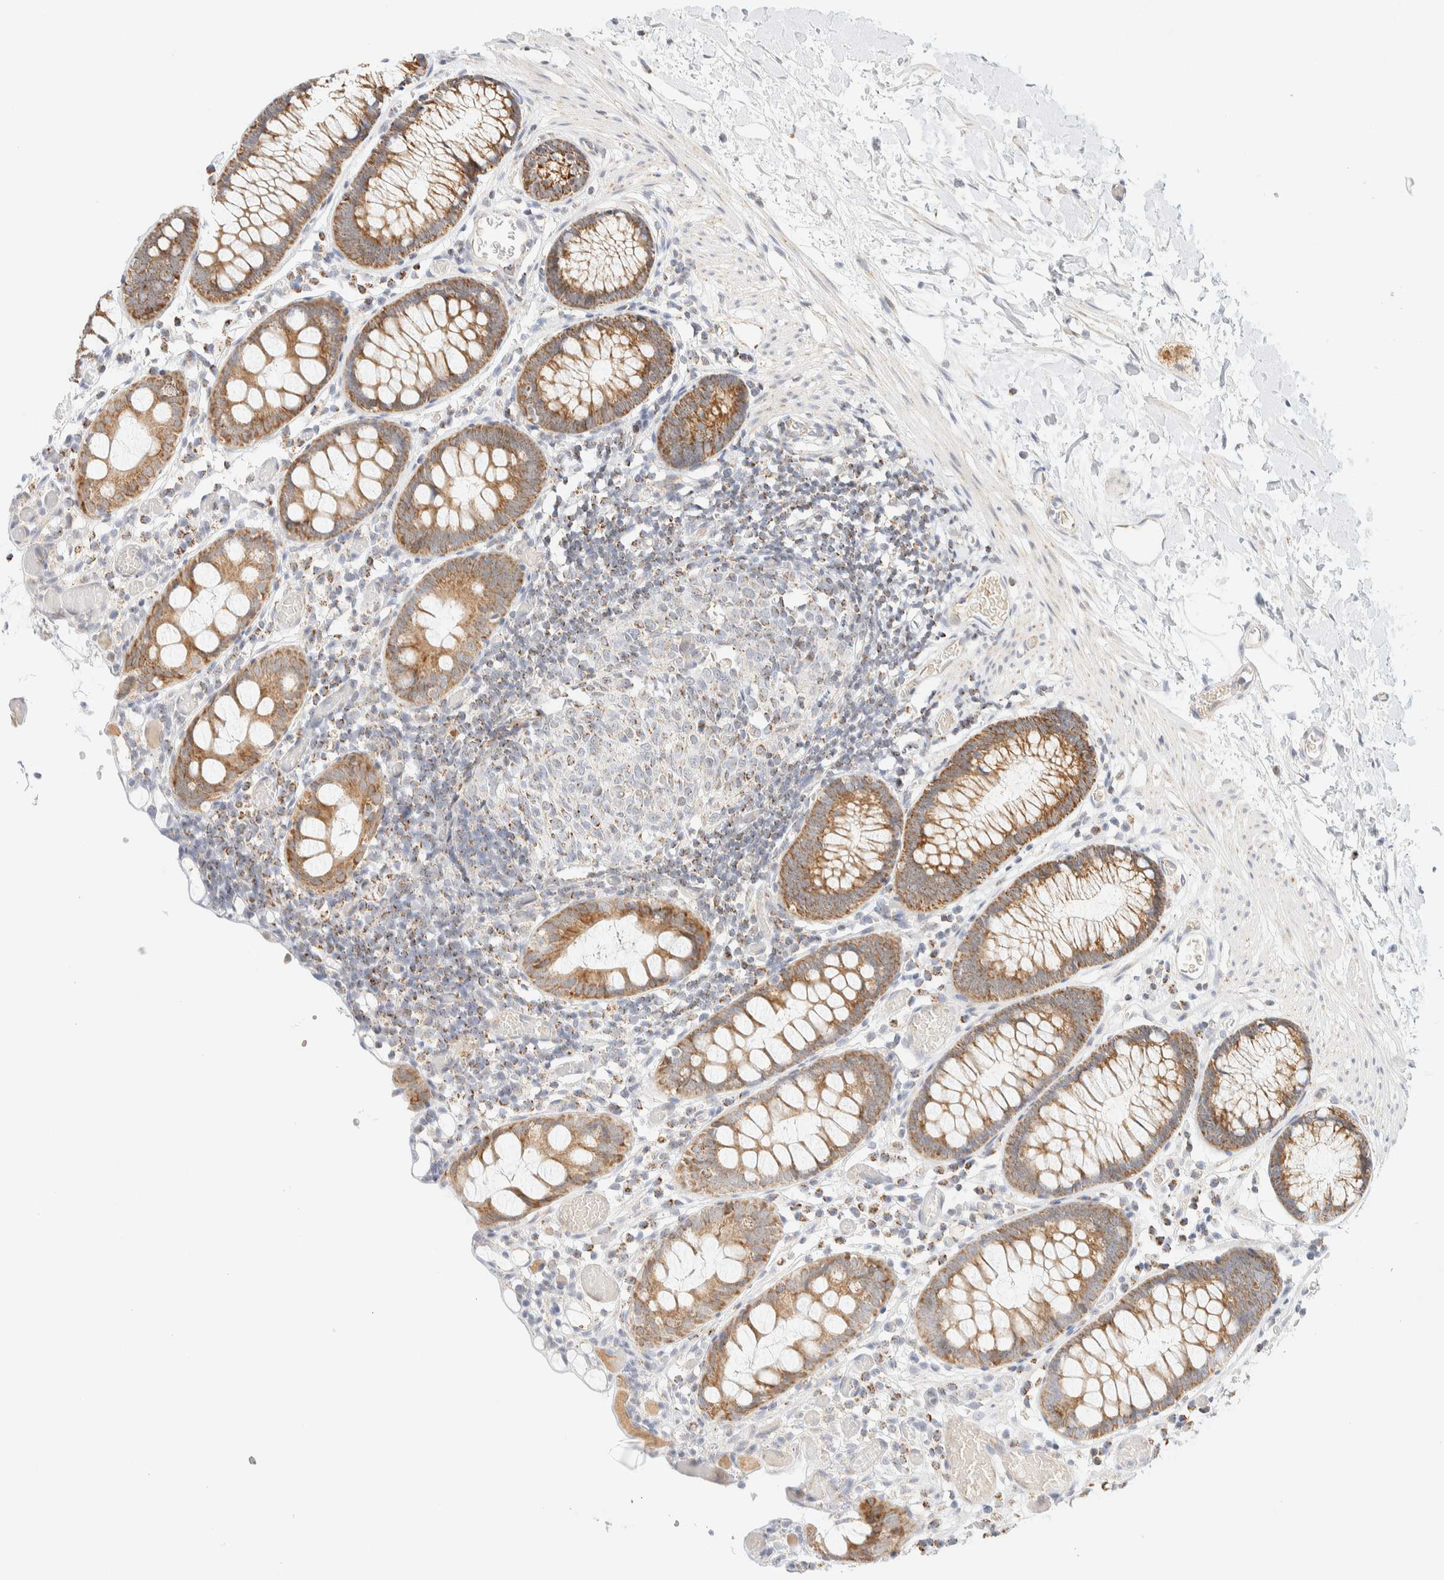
{"staining": {"intensity": "negative", "quantity": "none", "location": "none"}, "tissue": "colon", "cell_type": "Endothelial cells", "image_type": "normal", "snomed": [{"axis": "morphology", "description": "Normal tissue, NOS"}, {"axis": "topography", "description": "Colon"}], "caption": "Immunohistochemistry of unremarkable human colon demonstrates no staining in endothelial cells.", "gene": "PPM1K", "patient": {"sex": "male", "age": 14}}